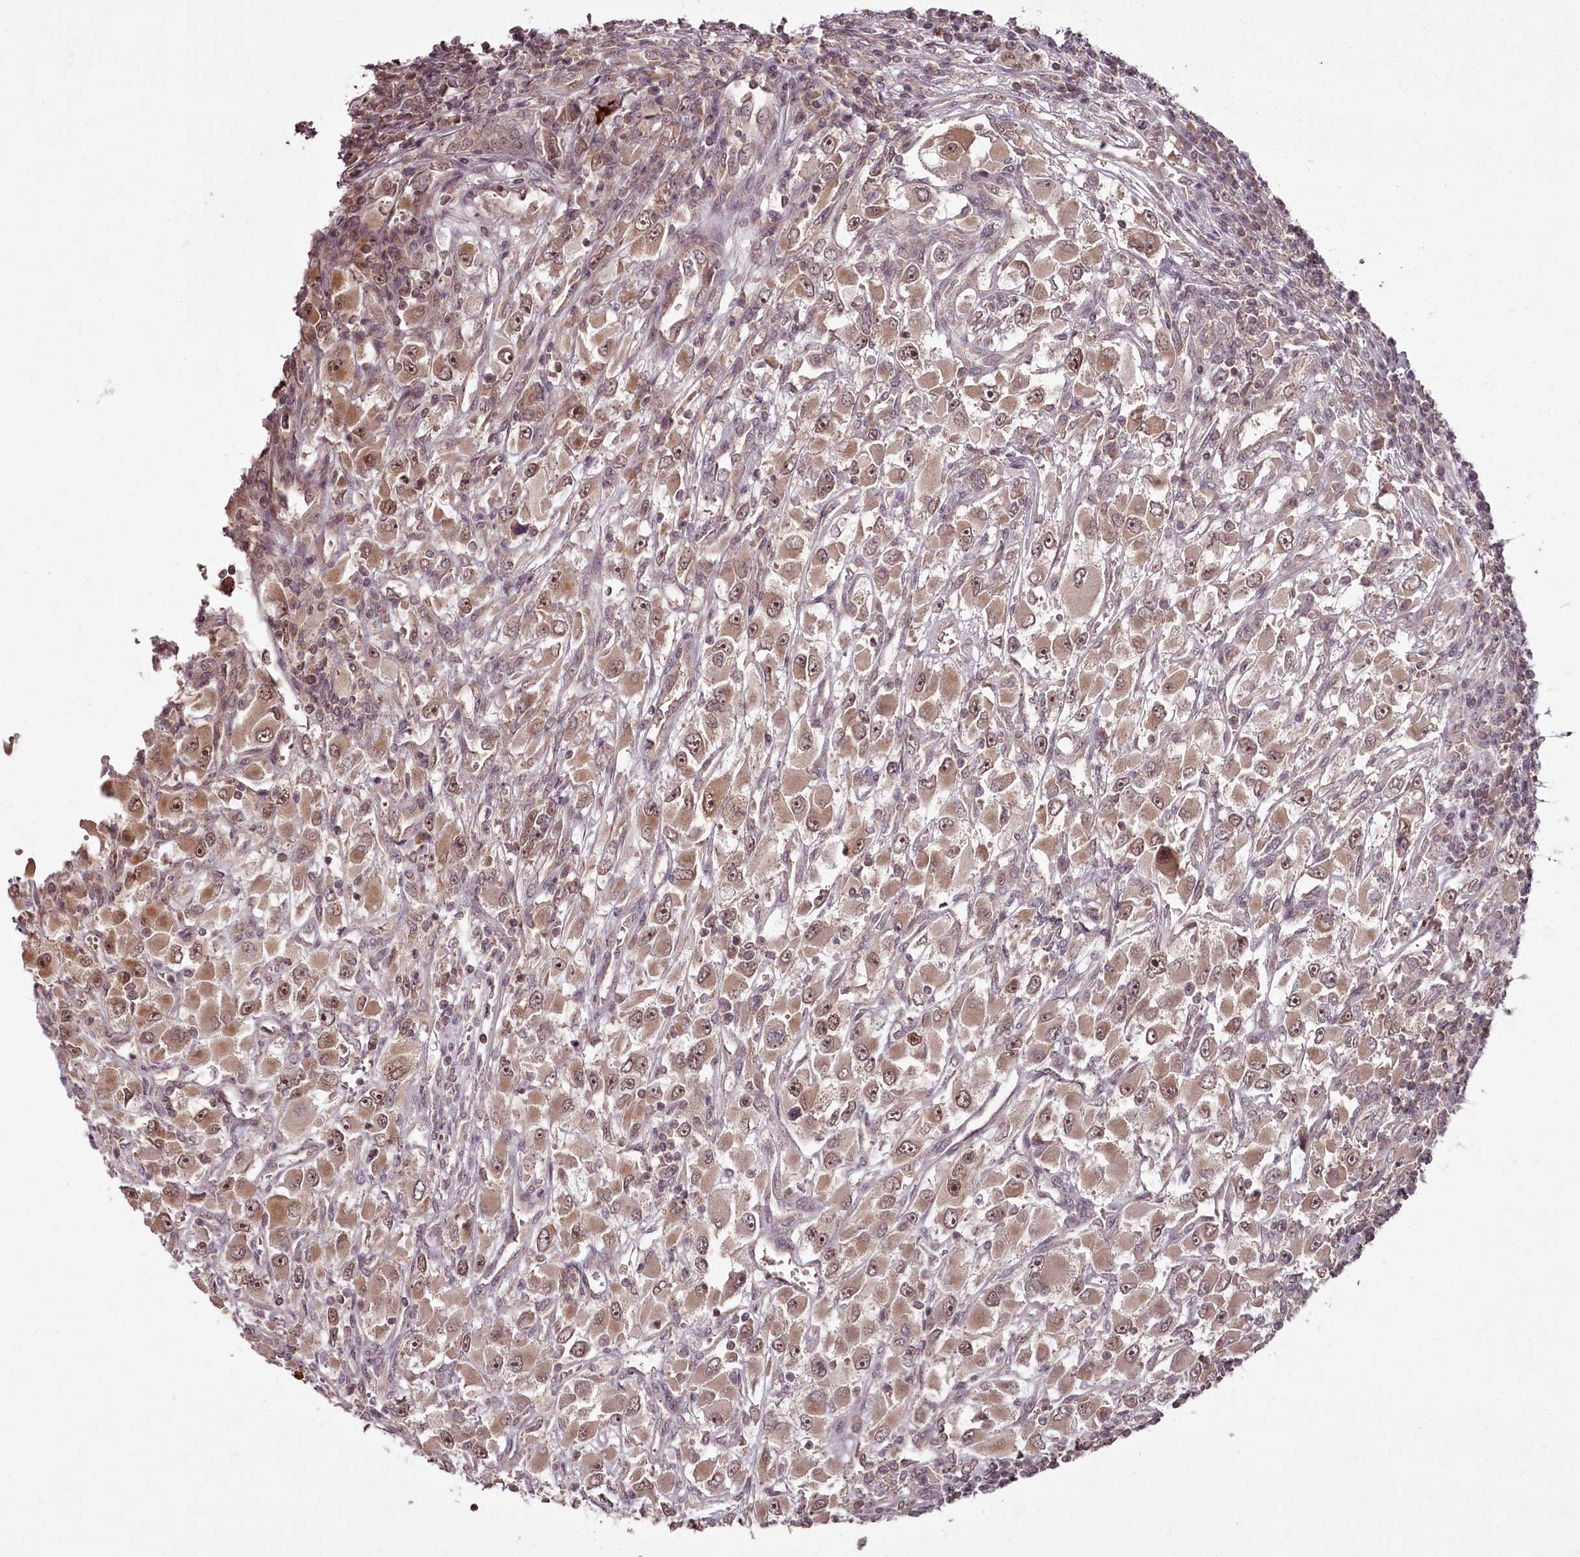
{"staining": {"intensity": "weak", "quantity": ">75%", "location": "cytoplasmic/membranous,nuclear"}, "tissue": "renal cancer", "cell_type": "Tumor cells", "image_type": "cancer", "snomed": [{"axis": "morphology", "description": "Adenocarcinoma, NOS"}, {"axis": "topography", "description": "Kidney"}], "caption": "Adenocarcinoma (renal) stained for a protein (brown) displays weak cytoplasmic/membranous and nuclear positive staining in about >75% of tumor cells.", "gene": "PCBP2", "patient": {"sex": "female", "age": 52}}